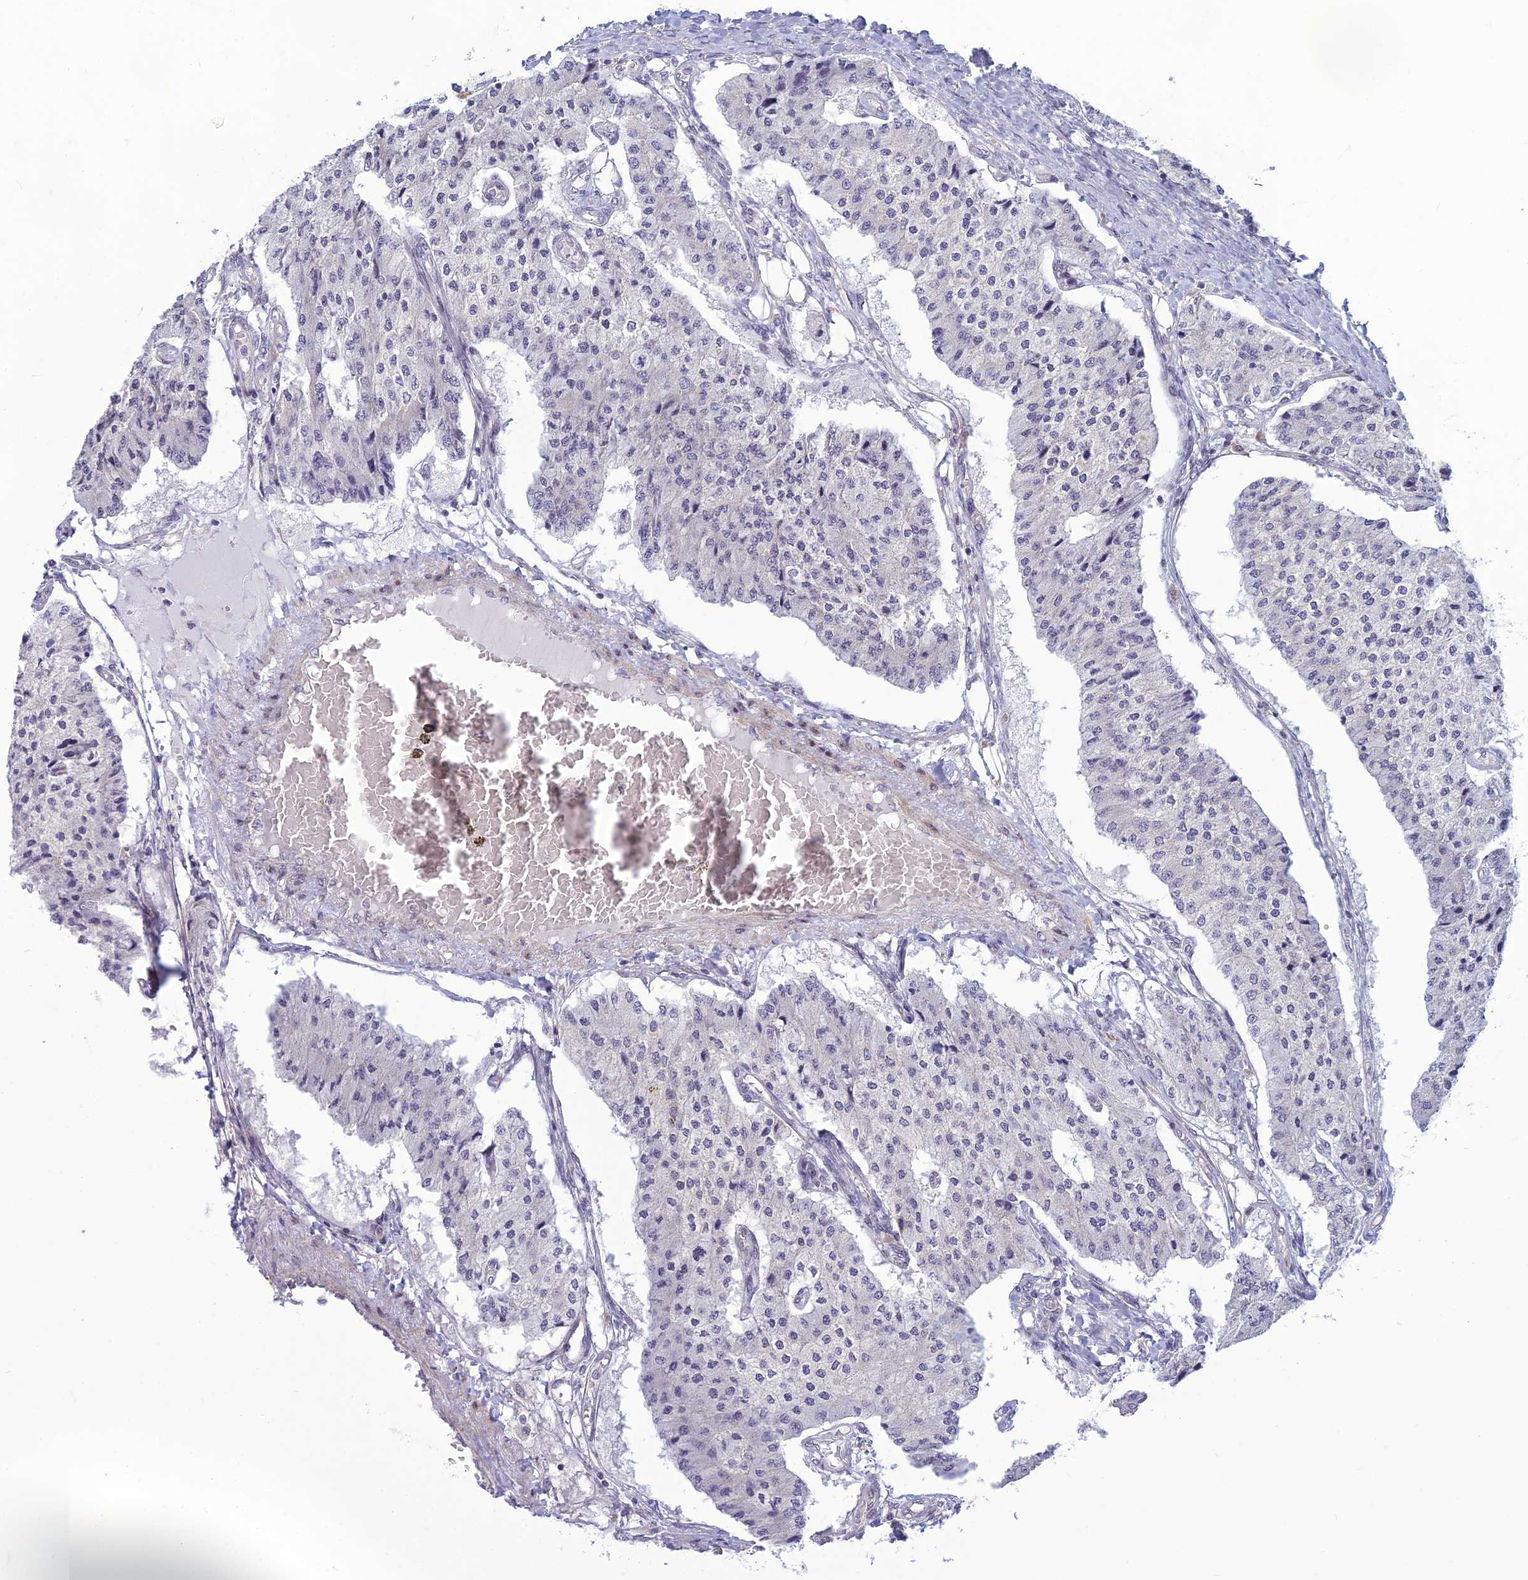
{"staining": {"intensity": "negative", "quantity": "none", "location": "none"}, "tissue": "carcinoid", "cell_type": "Tumor cells", "image_type": "cancer", "snomed": [{"axis": "morphology", "description": "Carcinoid, malignant, NOS"}, {"axis": "topography", "description": "Colon"}], "caption": "This is an immunohistochemistry photomicrograph of human carcinoid (malignant). There is no staining in tumor cells.", "gene": "DTX2", "patient": {"sex": "female", "age": 52}}